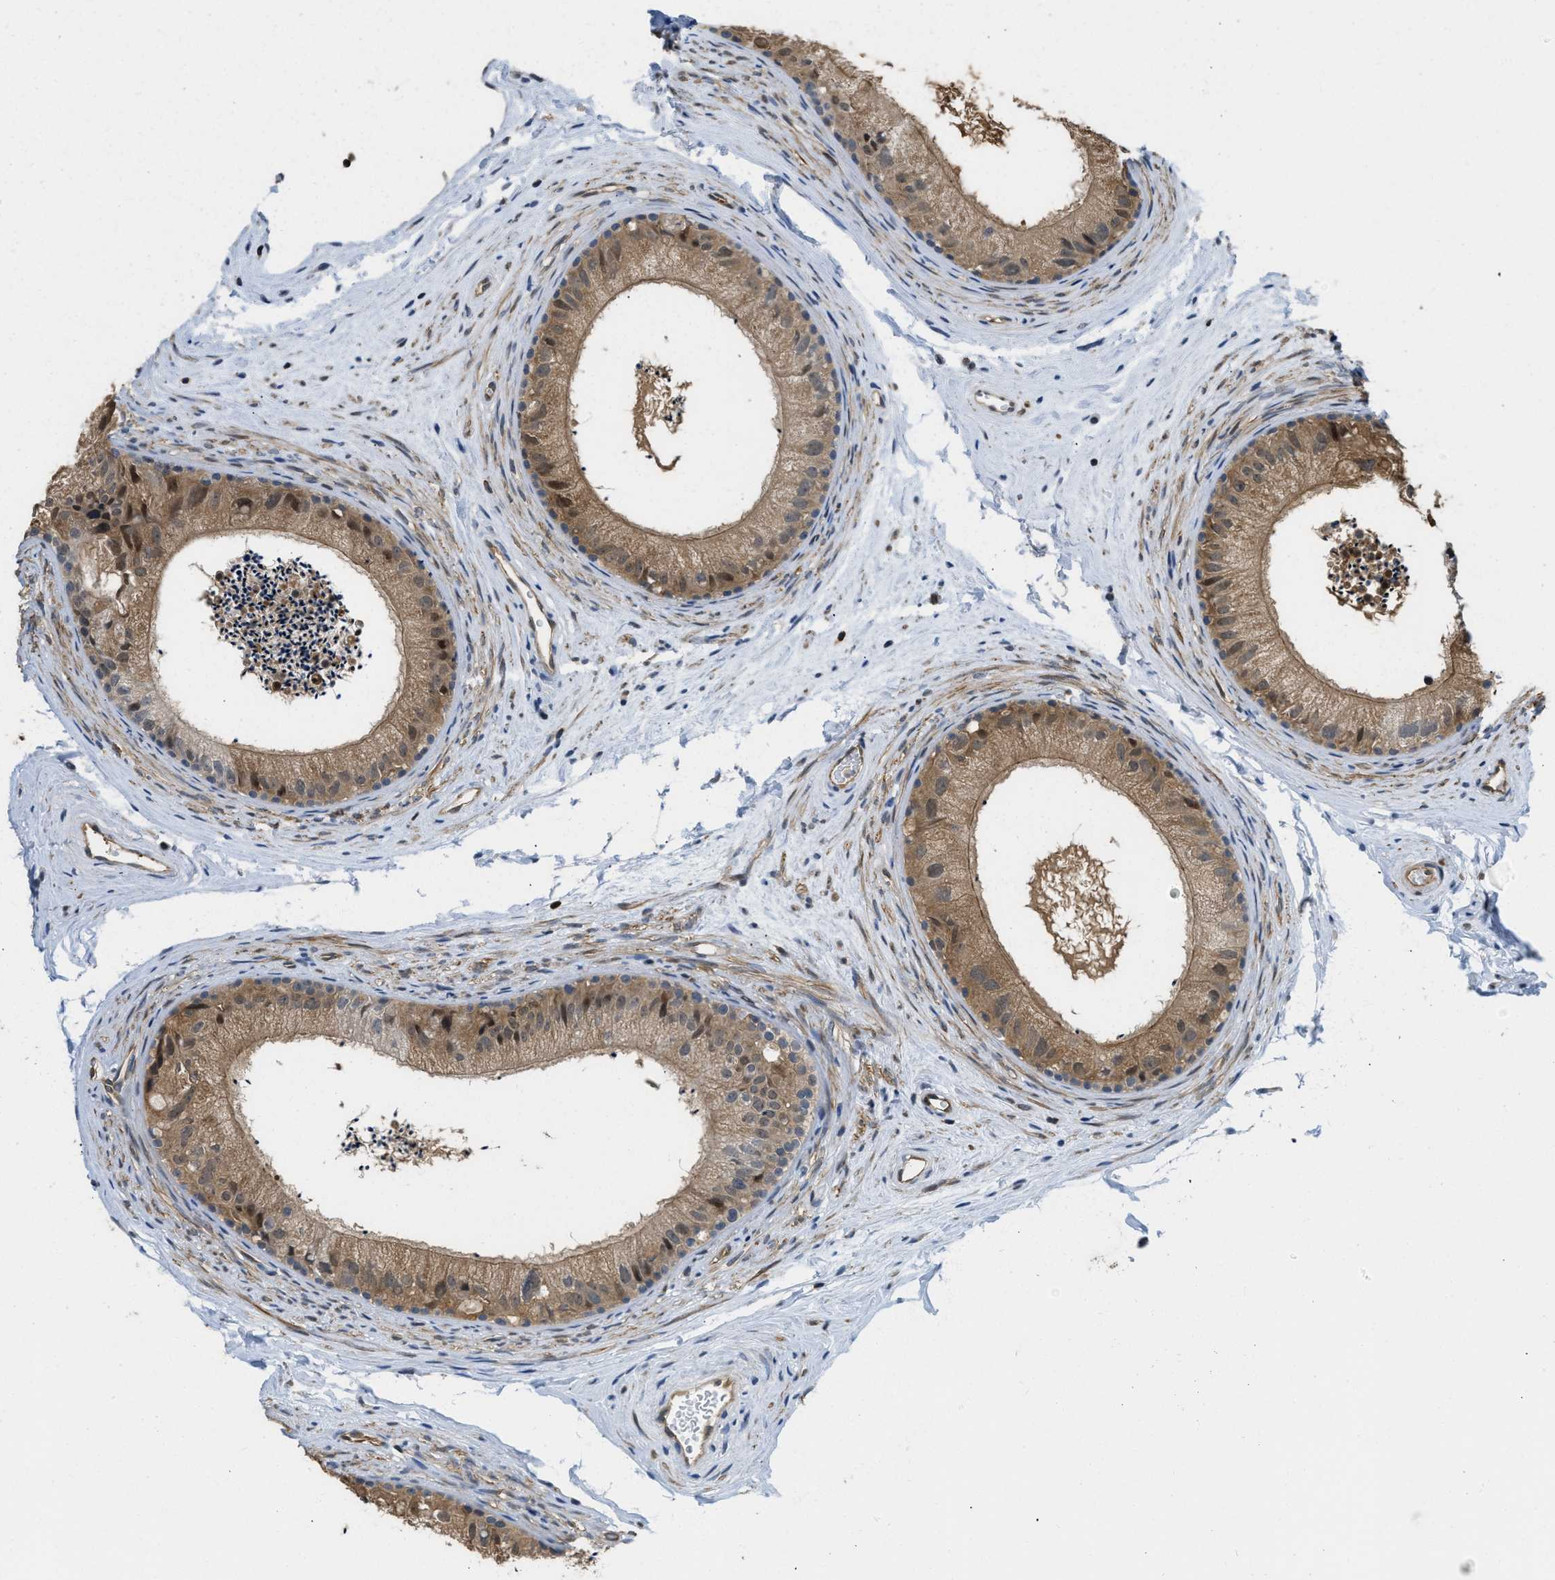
{"staining": {"intensity": "moderate", "quantity": ">75%", "location": "cytoplasmic/membranous,nuclear"}, "tissue": "epididymis", "cell_type": "Glandular cells", "image_type": "normal", "snomed": [{"axis": "morphology", "description": "Normal tissue, NOS"}, {"axis": "topography", "description": "Epididymis"}], "caption": "Epididymis stained with immunohistochemistry (IHC) shows moderate cytoplasmic/membranous,nuclear positivity in approximately >75% of glandular cells. The protein is stained brown, and the nuclei are stained in blue (DAB (3,3'-diaminobenzidine) IHC with brightfield microscopy, high magnification).", "gene": "TES", "patient": {"sex": "male", "age": 56}}